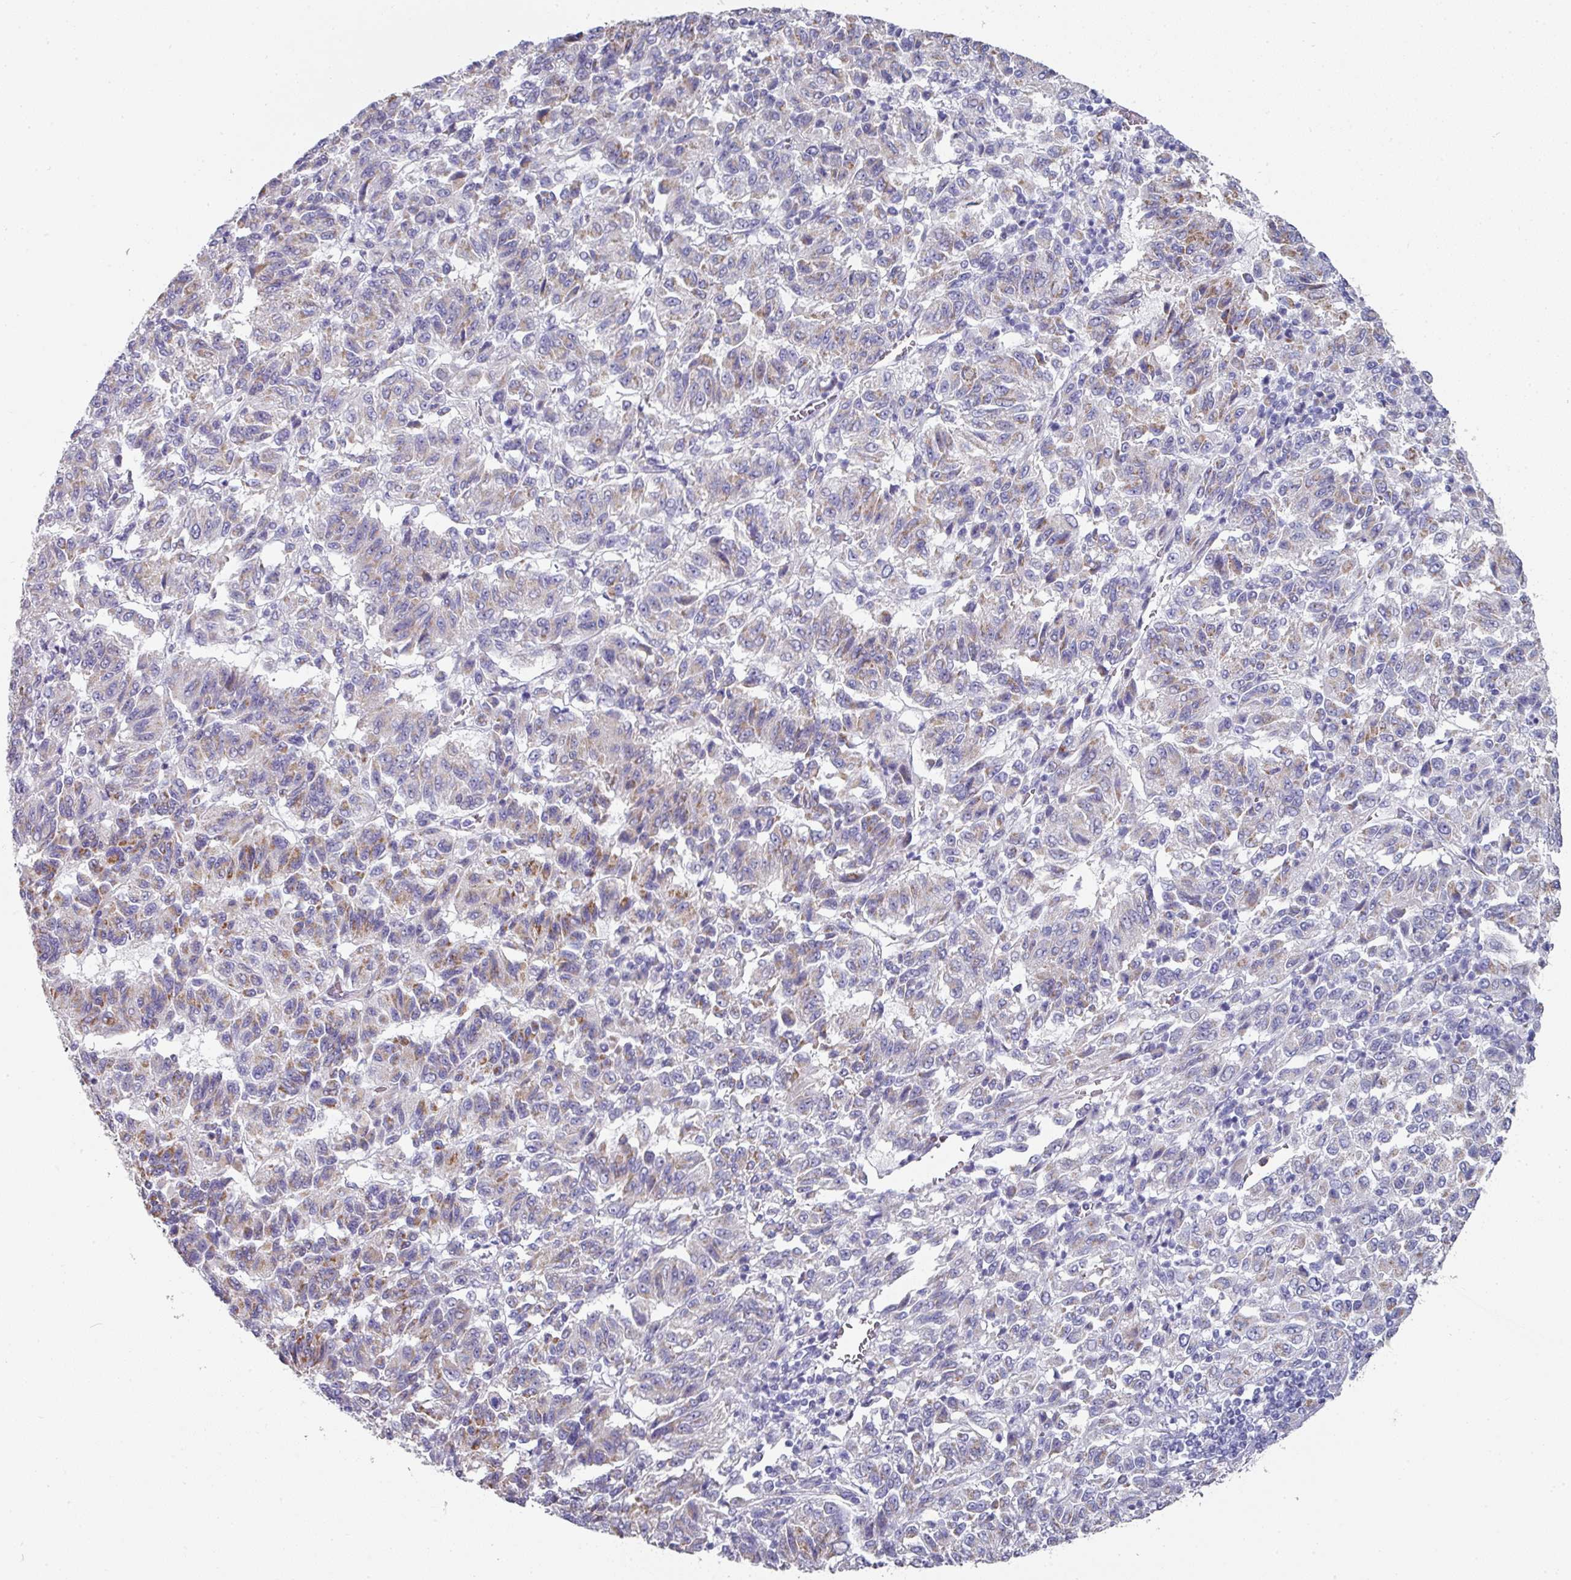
{"staining": {"intensity": "moderate", "quantity": "25%-75%", "location": "cytoplasmic/membranous"}, "tissue": "melanoma", "cell_type": "Tumor cells", "image_type": "cancer", "snomed": [{"axis": "morphology", "description": "Malignant melanoma, Metastatic site"}, {"axis": "topography", "description": "Lung"}], "caption": "Melanoma stained for a protein reveals moderate cytoplasmic/membranous positivity in tumor cells.", "gene": "SETBP1", "patient": {"sex": "male", "age": 64}}